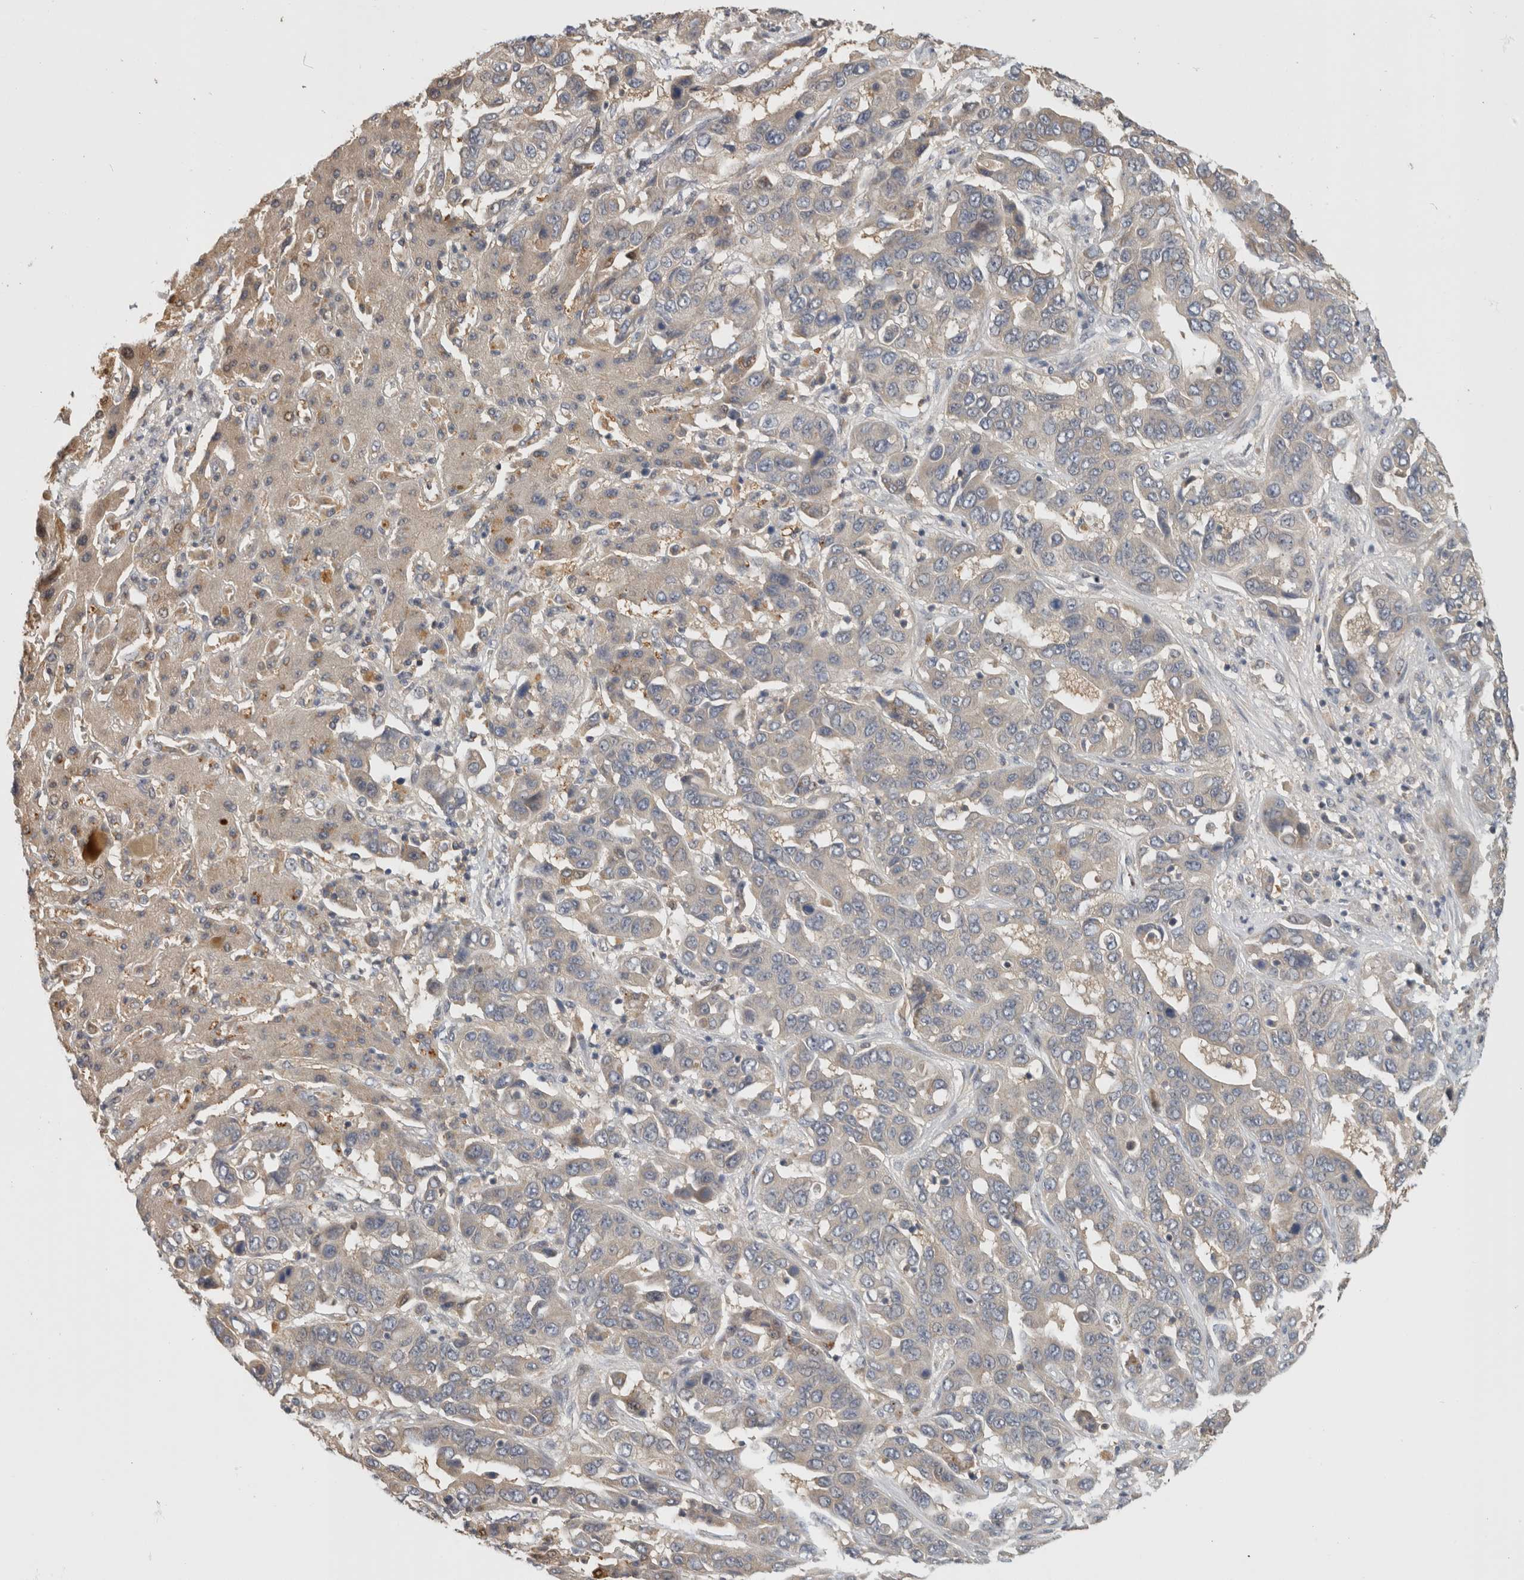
{"staining": {"intensity": "weak", "quantity": "<25%", "location": "cytoplasmic/membranous"}, "tissue": "liver cancer", "cell_type": "Tumor cells", "image_type": "cancer", "snomed": [{"axis": "morphology", "description": "Cholangiocarcinoma"}, {"axis": "topography", "description": "Liver"}], "caption": "There is no significant positivity in tumor cells of liver cancer. The staining was performed using DAB to visualize the protein expression in brown, while the nuclei were stained in blue with hematoxylin (Magnification: 20x).", "gene": "PGM1", "patient": {"sex": "female", "age": 52}}